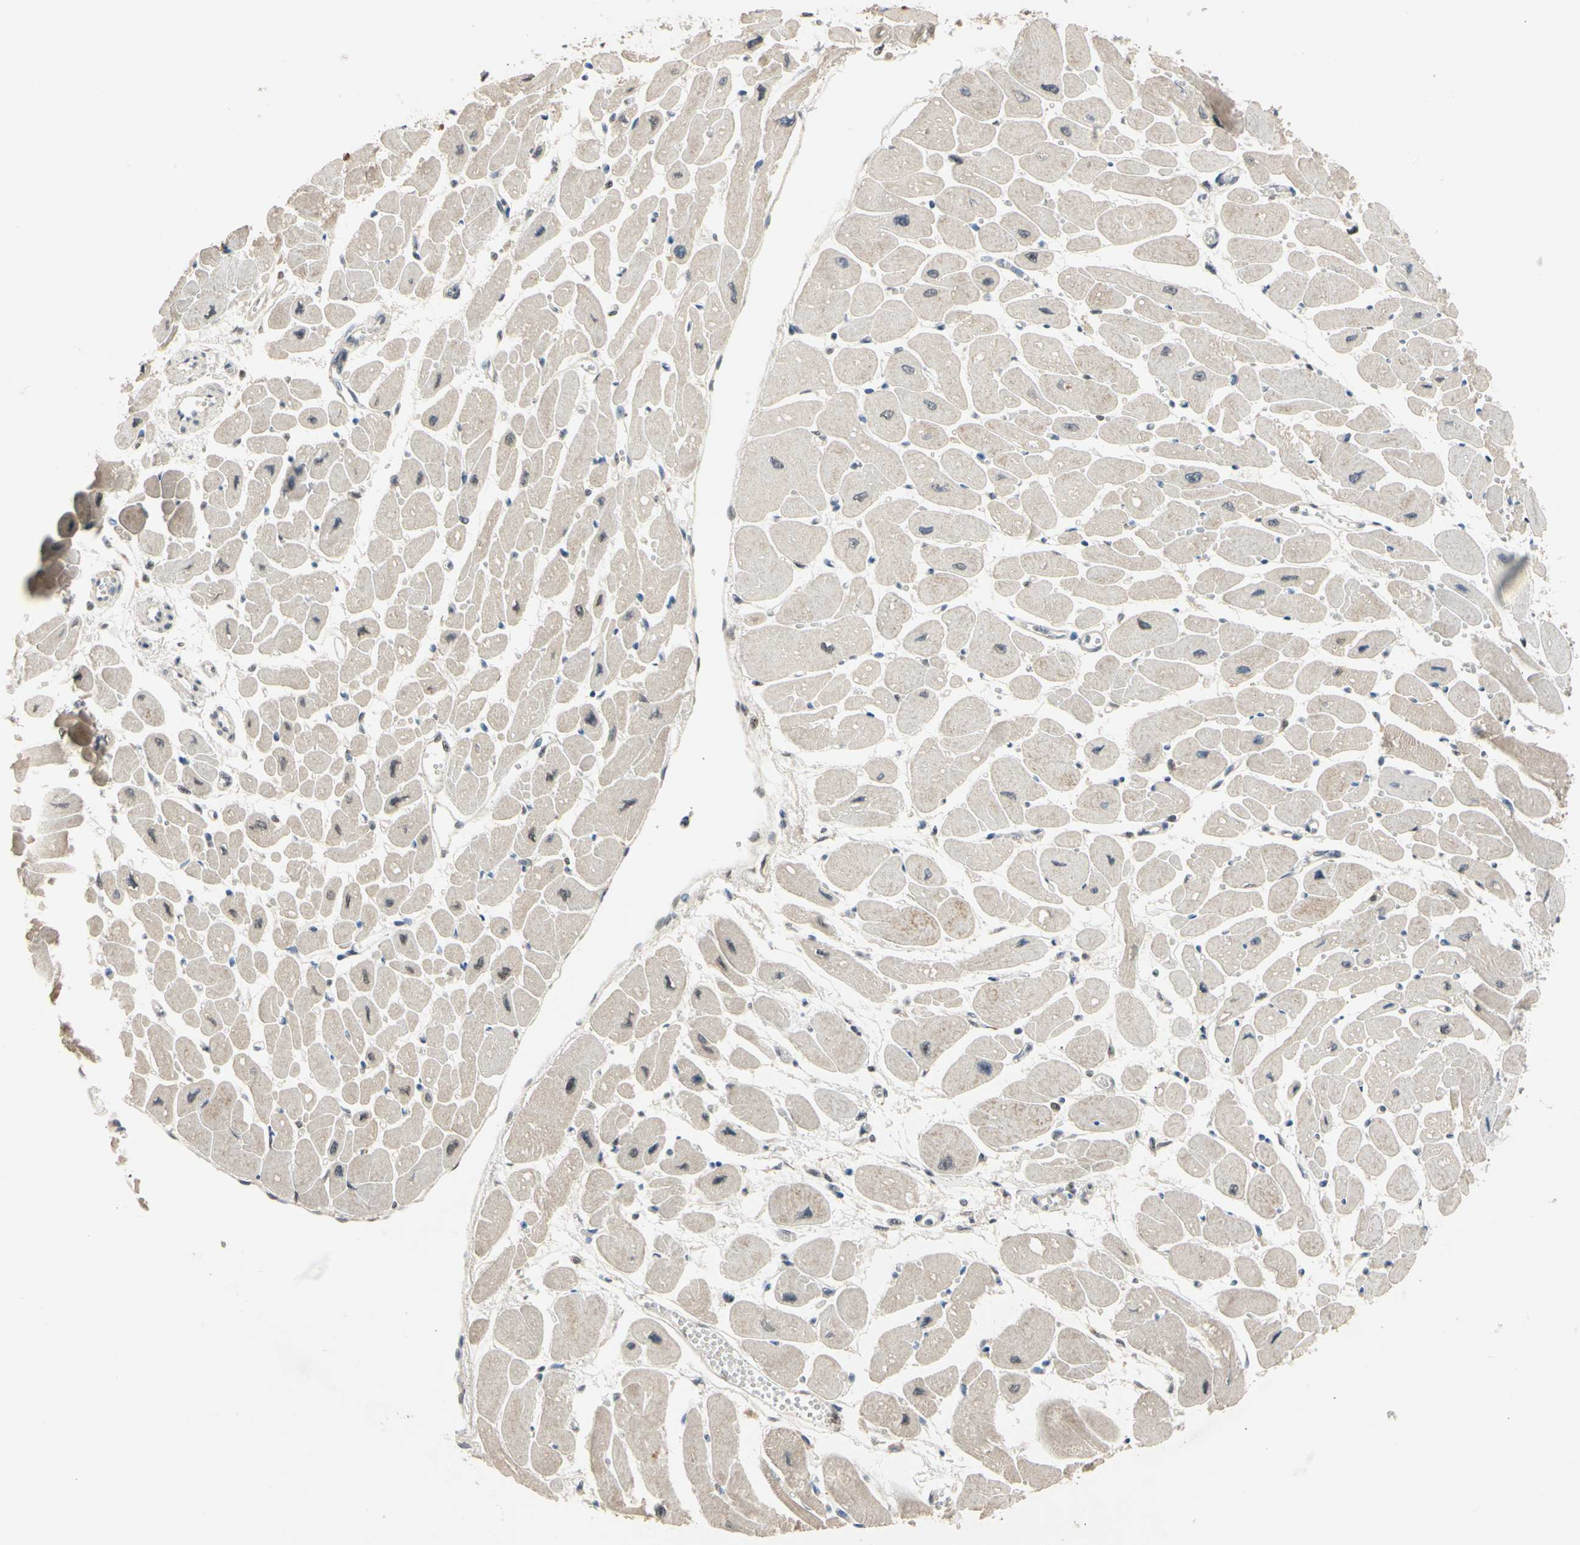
{"staining": {"intensity": "weak", "quantity": ">75%", "location": "cytoplasmic/membranous,nuclear"}, "tissue": "heart muscle", "cell_type": "Cardiomyocytes", "image_type": "normal", "snomed": [{"axis": "morphology", "description": "Normal tissue, NOS"}, {"axis": "topography", "description": "Heart"}], "caption": "Immunohistochemistry micrograph of normal heart muscle stained for a protein (brown), which displays low levels of weak cytoplasmic/membranous,nuclear staining in approximately >75% of cardiomyocytes.", "gene": "RIOX2", "patient": {"sex": "female", "age": 54}}